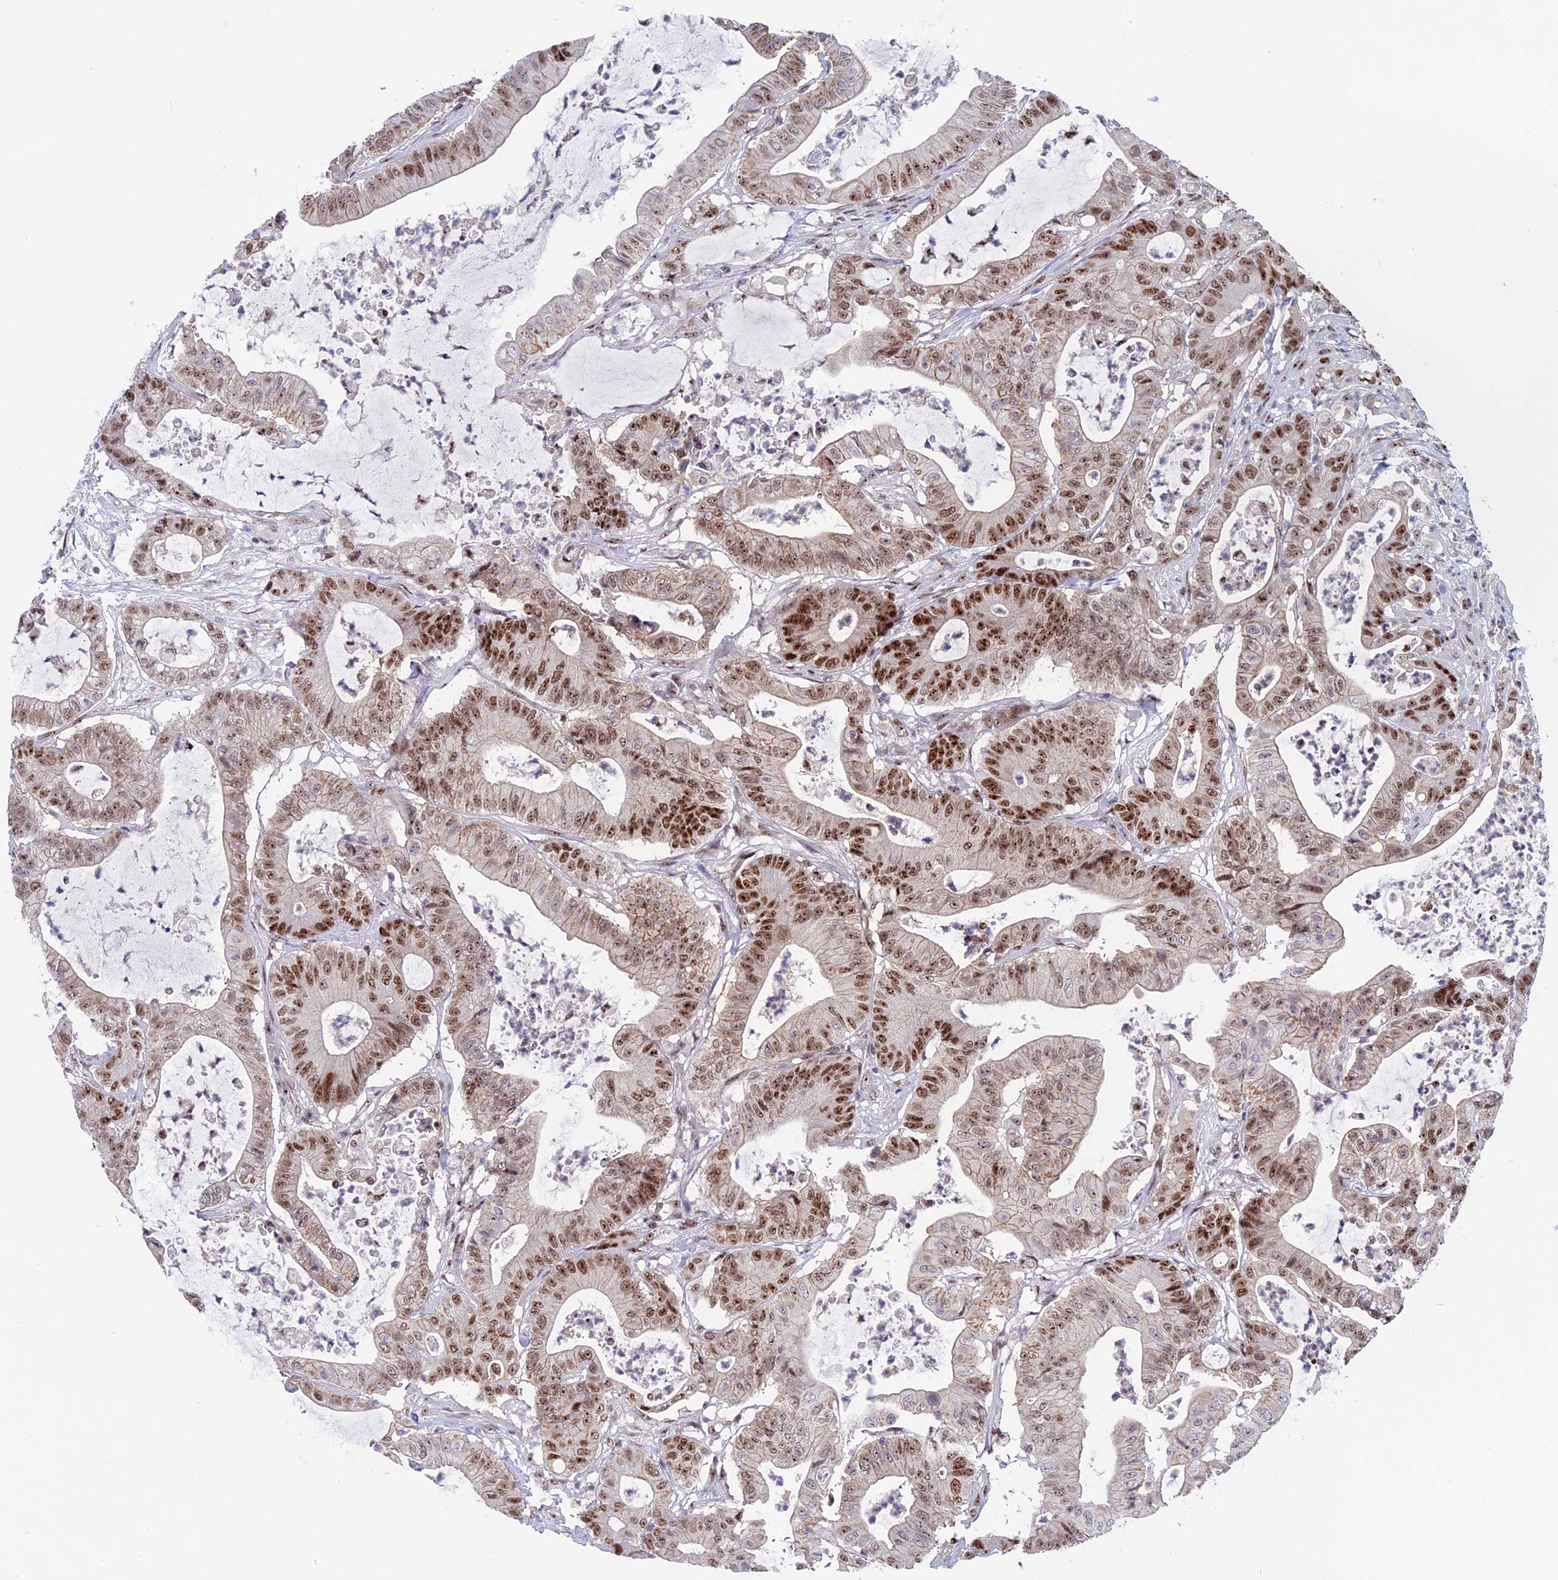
{"staining": {"intensity": "moderate", "quantity": ">75%", "location": "nuclear"}, "tissue": "colorectal cancer", "cell_type": "Tumor cells", "image_type": "cancer", "snomed": [{"axis": "morphology", "description": "Adenocarcinoma, NOS"}, {"axis": "topography", "description": "Colon"}], "caption": "Moderate nuclear expression is seen in about >75% of tumor cells in colorectal cancer (adenocarcinoma).", "gene": "CCDC86", "patient": {"sex": "female", "age": 84}}